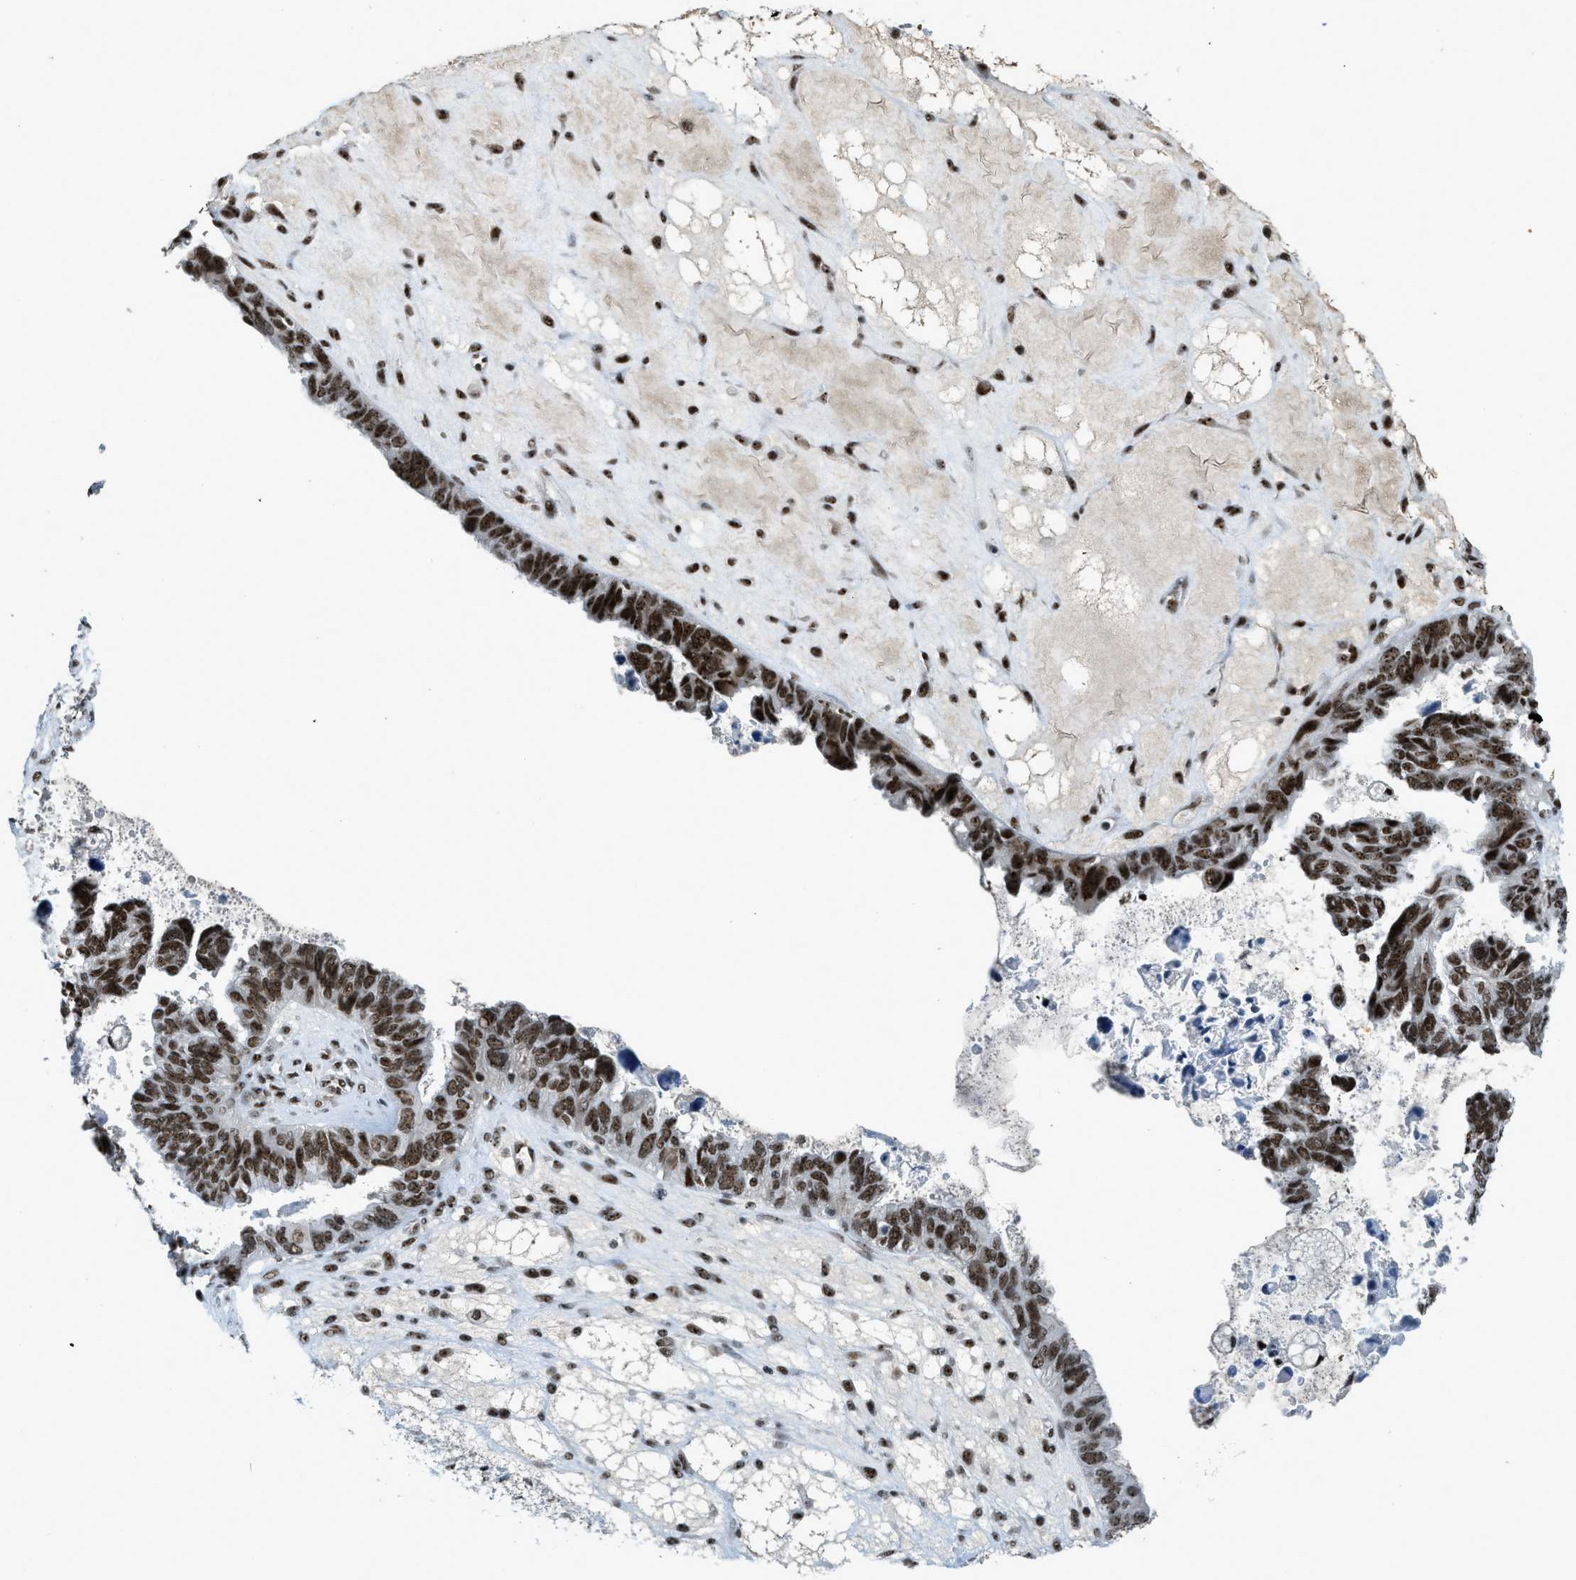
{"staining": {"intensity": "strong", "quantity": ">75%", "location": "nuclear"}, "tissue": "ovarian cancer", "cell_type": "Tumor cells", "image_type": "cancer", "snomed": [{"axis": "morphology", "description": "Cystadenocarcinoma, serous, NOS"}, {"axis": "topography", "description": "Ovary"}], "caption": "Immunohistochemistry histopathology image of neoplastic tissue: ovarian serous cystadenocarcinoma stained using immunohistochemistry exhibits high levels of strong protein expression localized specifically in the nuclear of tumor cells, appearing as a nuclear brown color.", "gene": "URB1", "patient": {"sex": "female", "age": 79}}